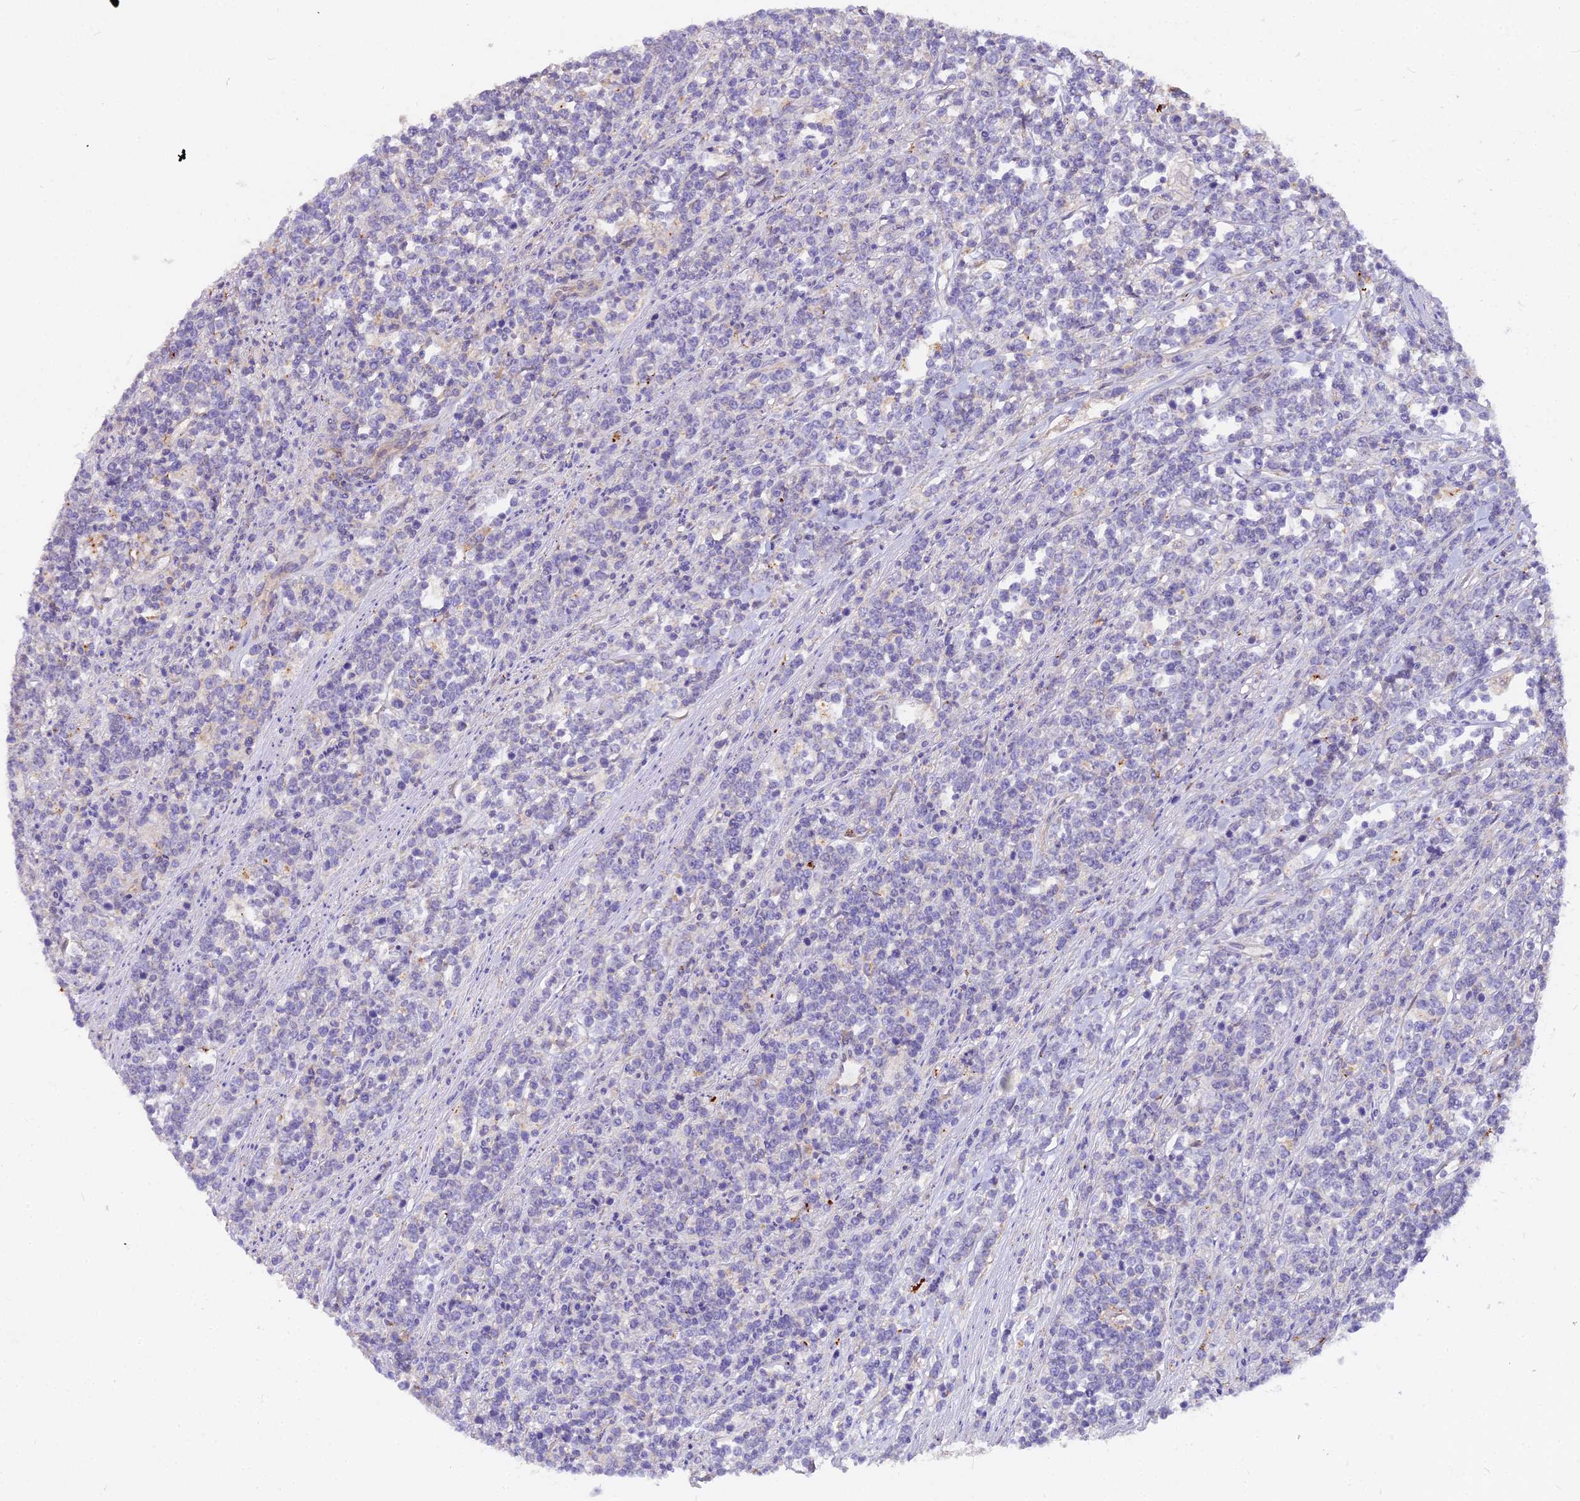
{"staining": {"intensity": "negative", "quantity": "none", "location": "none"}, "tissue": "lymphoma", "cell_type": "Tumor cells", "image_type": "cancer", "snomed": [{"axis": "morphology", "description": "Malignant lymphoma, non-Hodgkin's type, High grade"}, {"axis": "topography", "description": "Small intestine"}], "caption": "The micrograph shows no staining of tumor cells in lymphoma.", "gene": "GLYAT", "patient": {"sex": "male", "age": 8}}